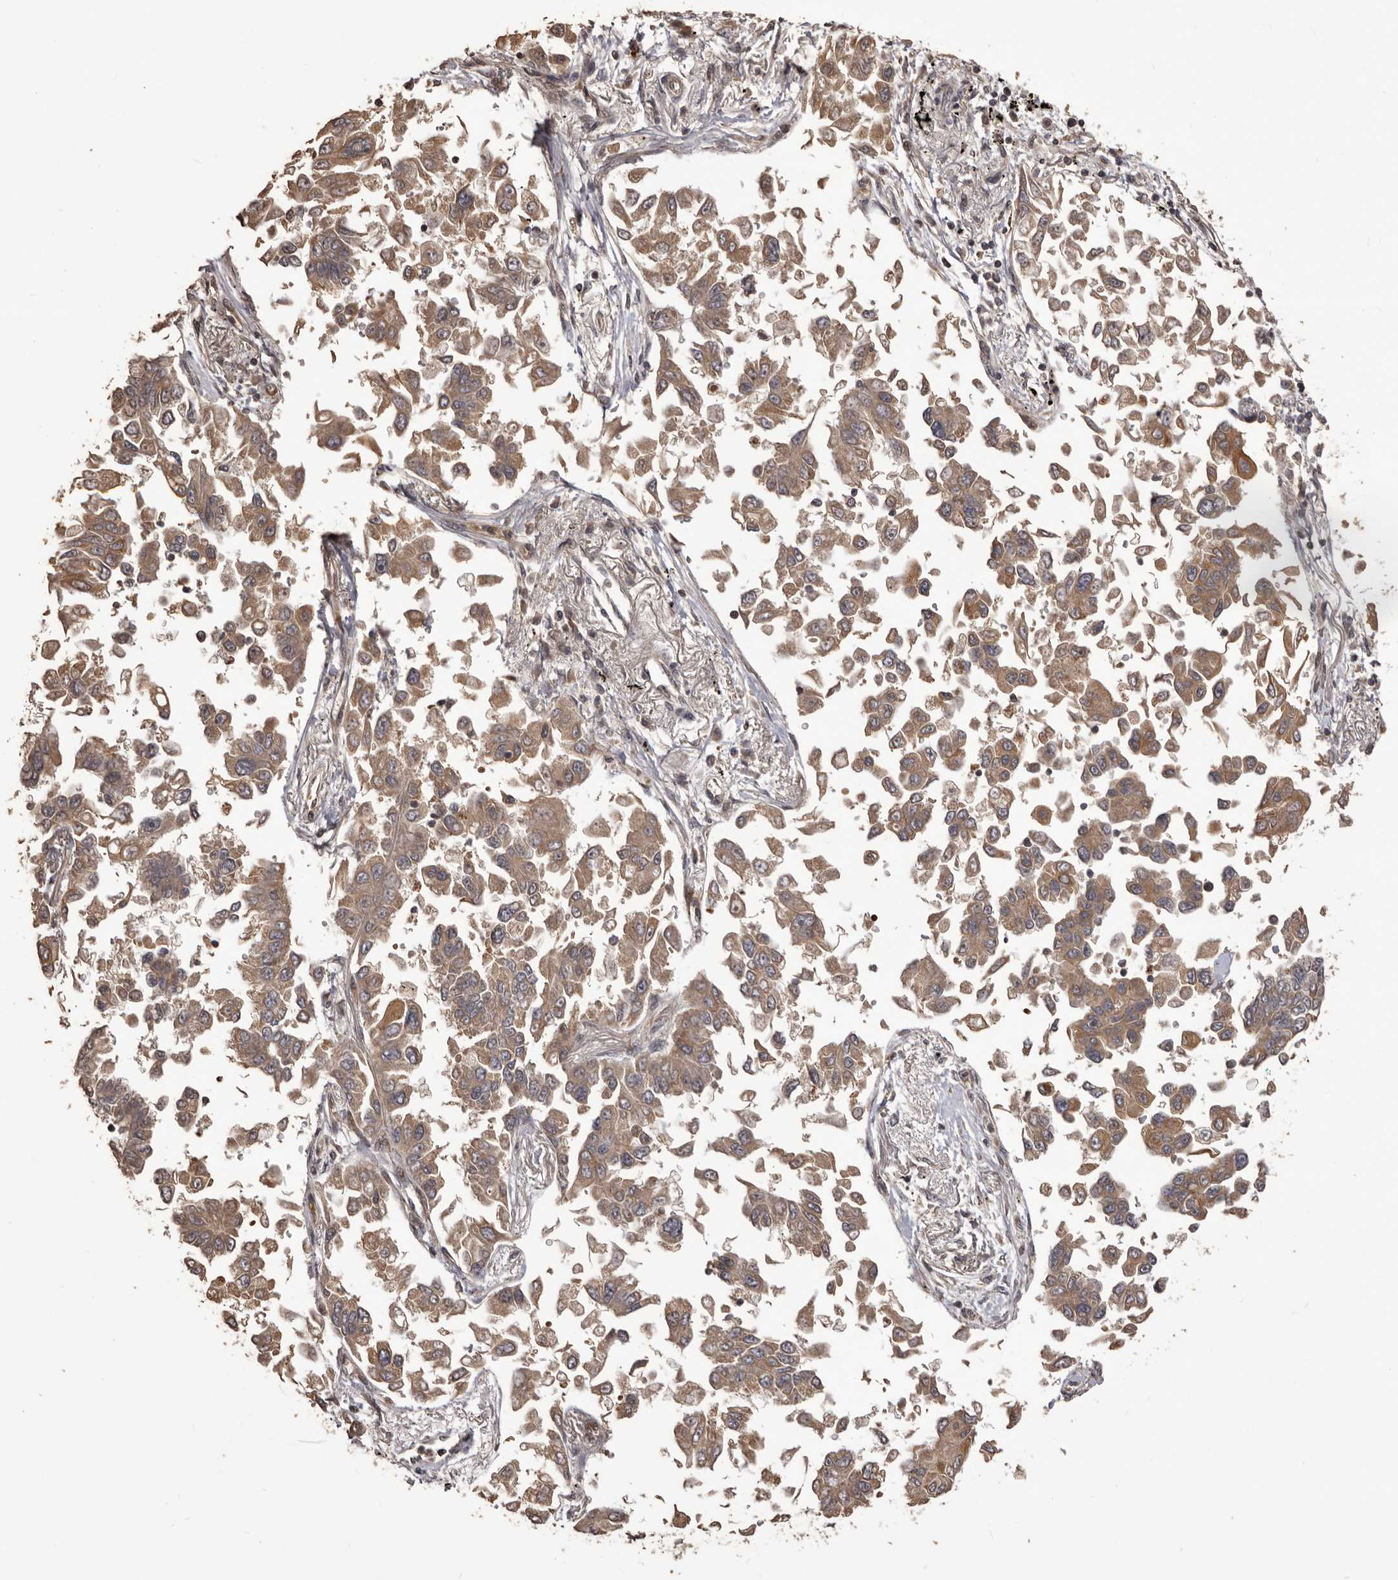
{"staining": {"intensity": "moderate", "quantity": ">75%", "location": "cytoplasmic/membranous"}, "tissue": "lung cancer", "cell_type": "Tumor cells", "image_type": "cancer", "snomed": [{"axis": "morphology", "description": "Adenocarcinoma, NOS"}, {"axis": "topography", "description": "Lung"}], "caption": "Protein staining of lung cancer (adenocarcinoma) tissue reveals moderate cytoplasmic/membranous expression in about >75% of tumor cells.", "gene": "QRSL1", "patient": {"sex": "female", "age": 67}}